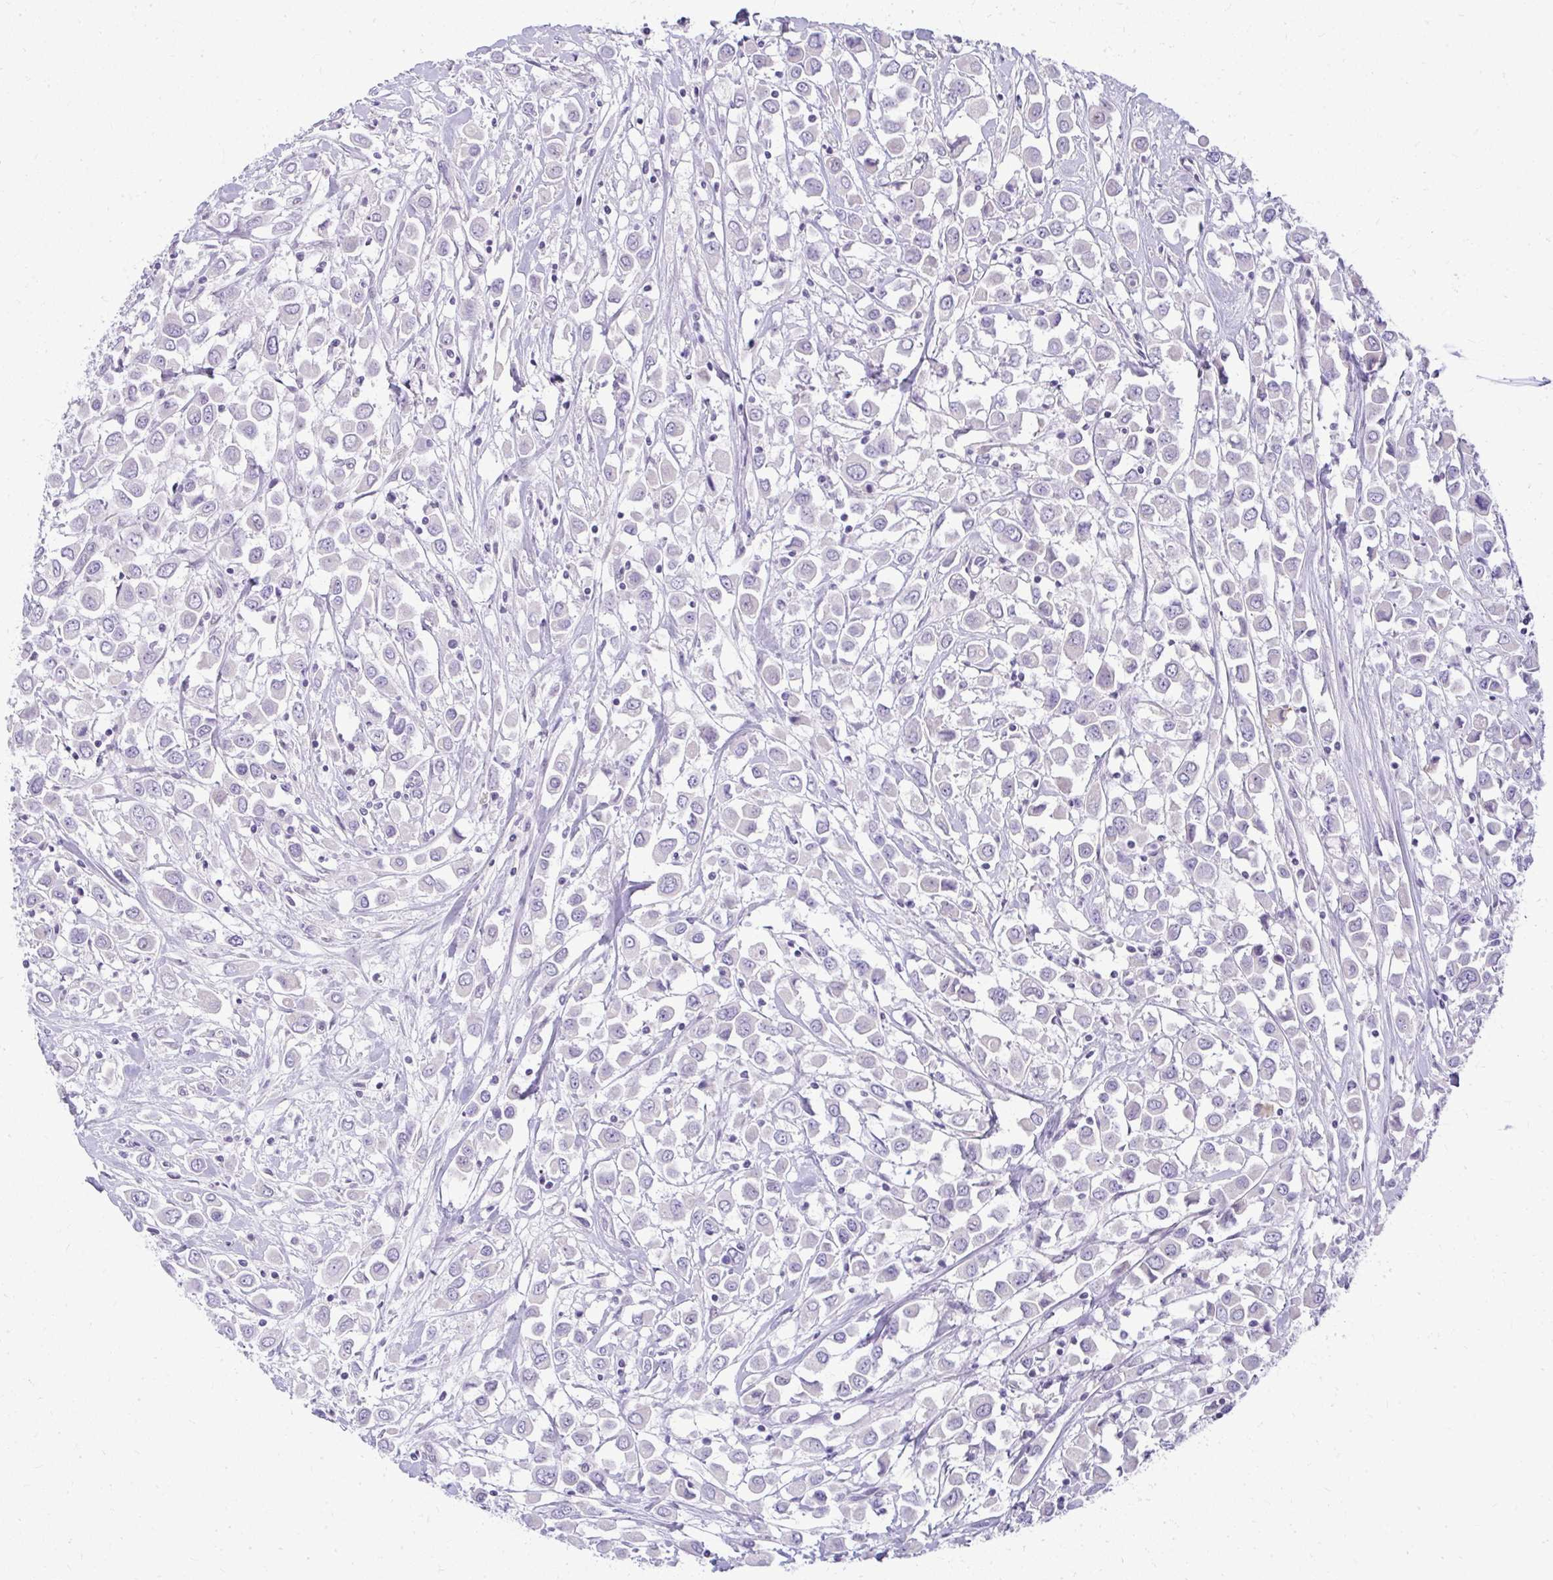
{"staining": {"intensity": "negative", "quantity": "none", "location": "none"}, "tissue": "breast cancer", "cell_type": "Tumor cells", "image_type": "cancer", "snomed": [{"axis": "morphology", "description": "Duct carcinoma"}, {"axis": "topography", "description": "Breast"}], "caption": "This is an IHC photomicrograph of breast cancer (infiltrating ductal carcinoma). There is no expression in tumor cells.", "gene": "TEX33", "patient": {"sex": "female", "age": 61}}